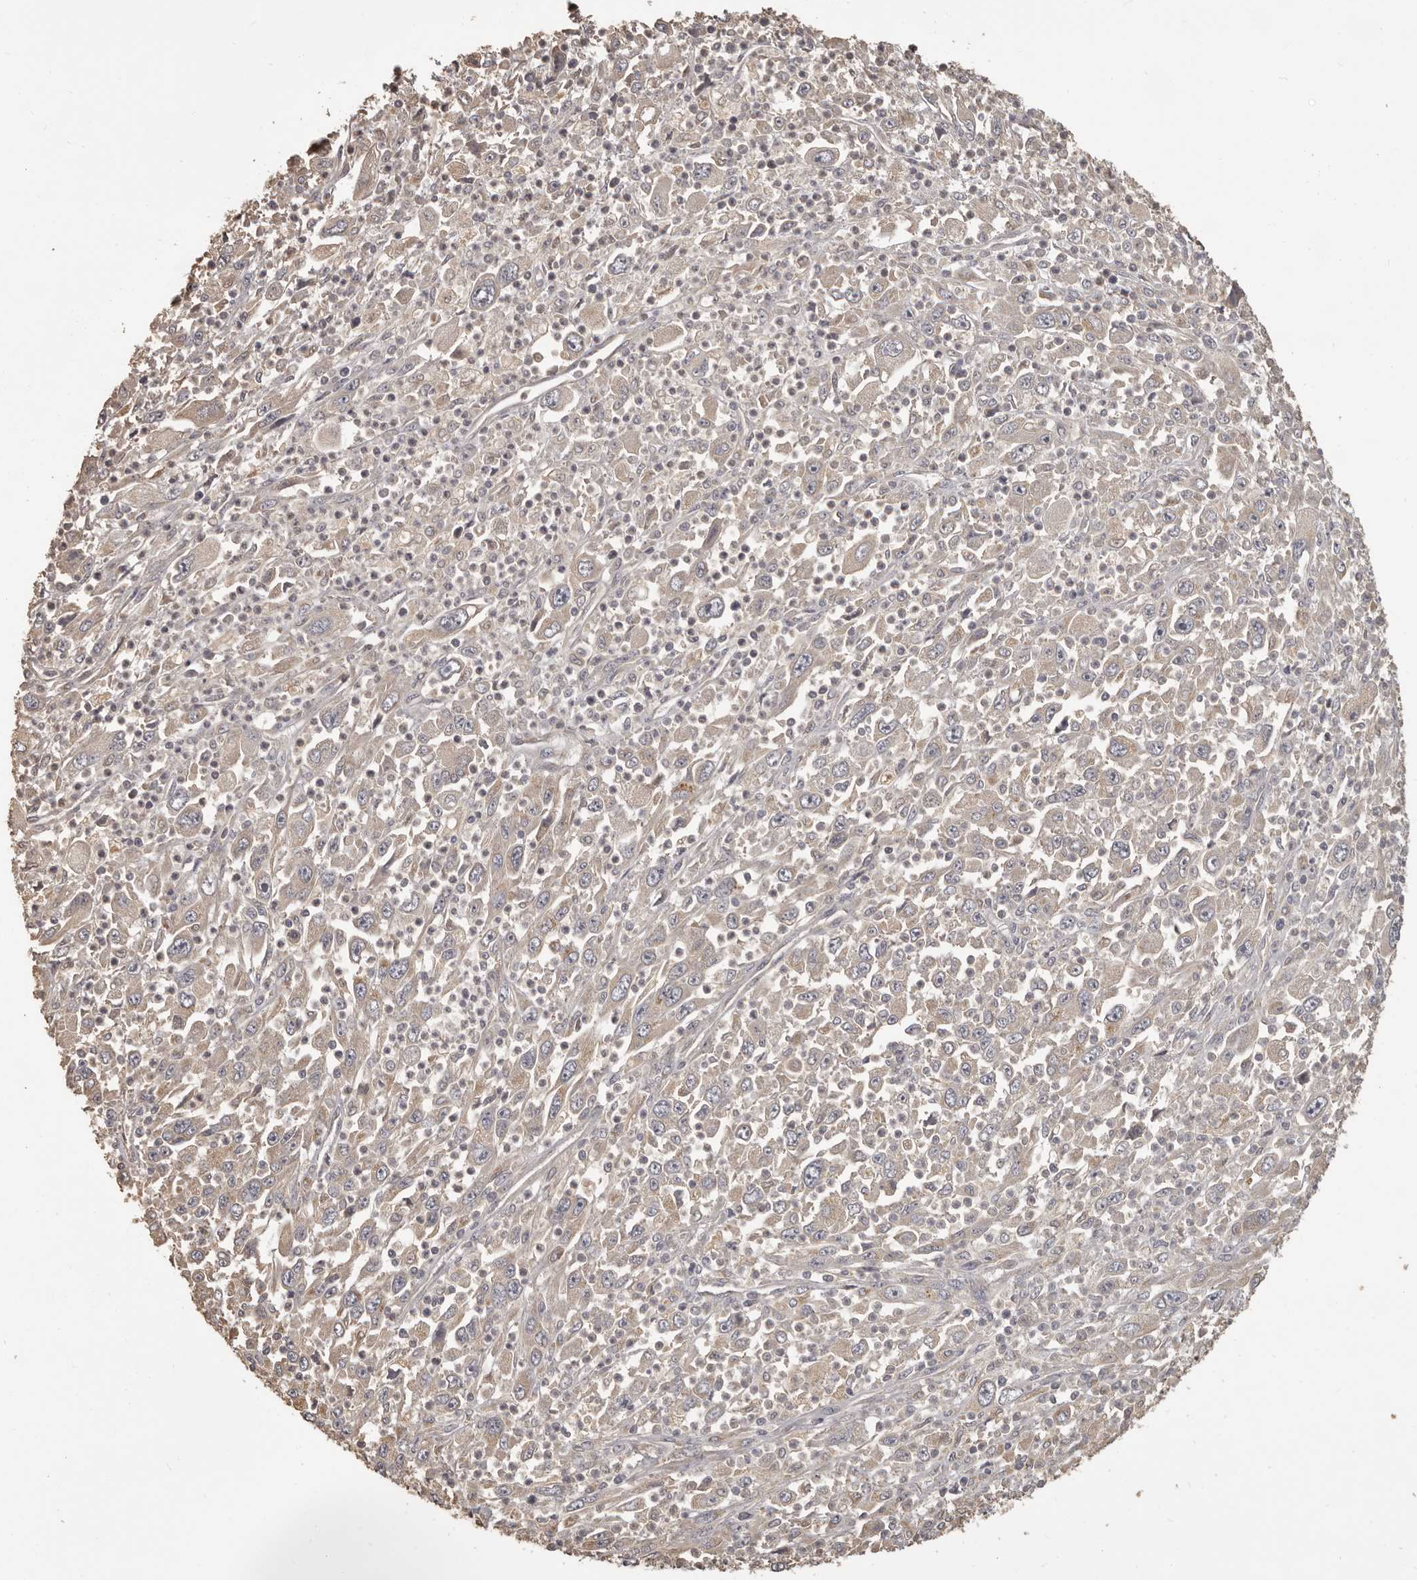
{"staining": {"intensity": "negative", "quantity": "none", "location": "none"}, "tissue": "melanoma", "cell_type": "Tumor cells", "image_type": "cancer", "snomed": [{"axis": "morphology", "description": "Malignant melanoma, Metastatic site"}, {"axis": "topography", "description": "Skin"}], "caption": "Malignant melanoma (metastatic site) was stained to show a protein in brown. There is no significant expression in tumor cells. Brightfield microscopy of immunohistochemistry stained with DAB (brown) and hematoxylin (blue), captured at high magnification.", "gene": "MGAT5", "patient": {"sex": "female", "age": 56}}